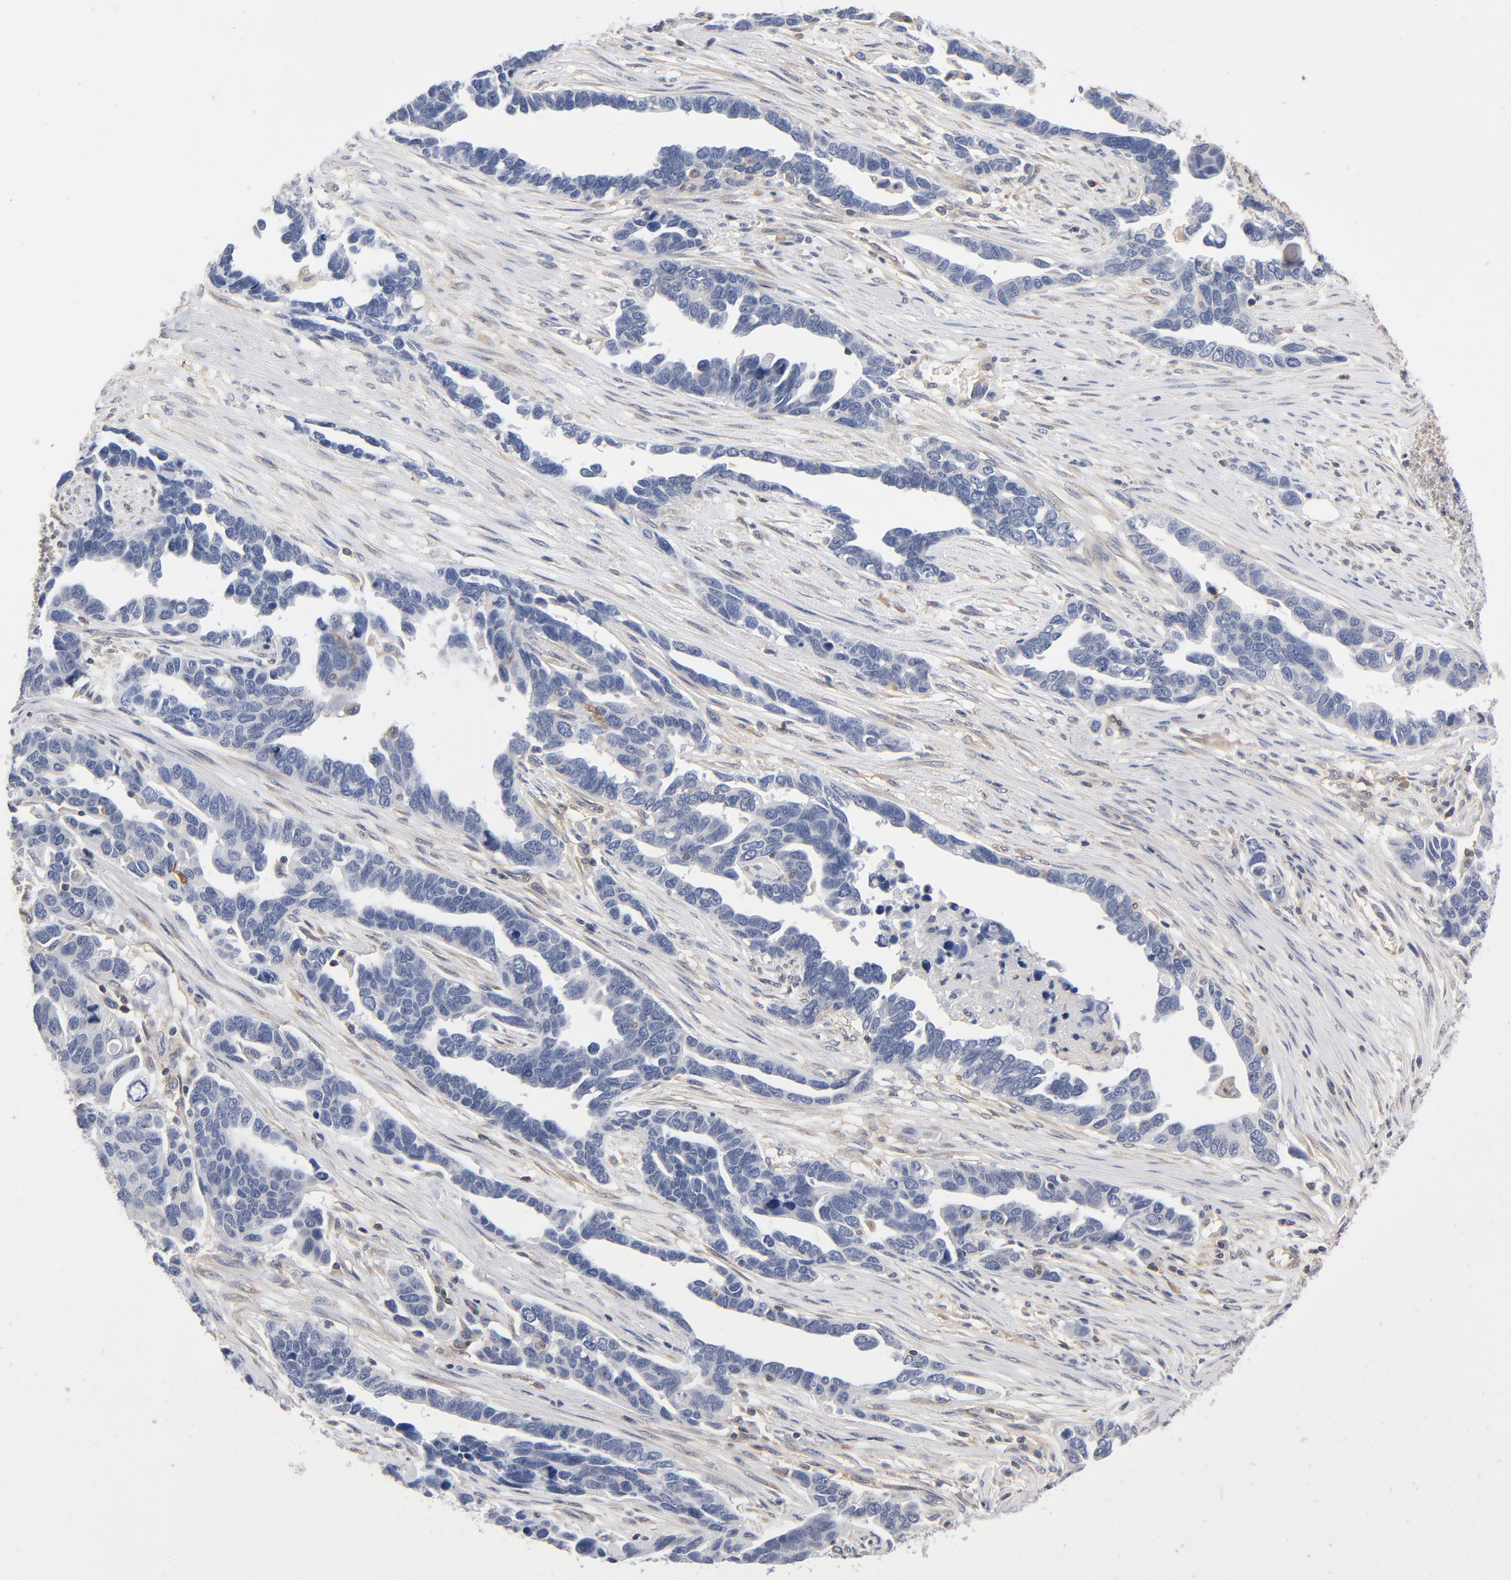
{"staining": {"intensity": "negative", "quantity": "none", "location": "none"}, "tissue": "ovarian cancer", "cell_type": "Tumor cells", "image_type": "cancer", "snomed": [{"axis": "morphology", "description": "Cystadenocarcinoma, serous, NOS"}, {"axis": "topography", "description": "Ovary"}], "caption": "Immunohistochemistry (IHC) image of neoplastic tissue: ovarian serous cystadenocarcinoma stained with DAB (3,3'-diaminobenzidine) demonstrates no significant protein expression in tumor cells.", "gene": "ASMTL", "patient": {"sex": "female", "age": 54}}